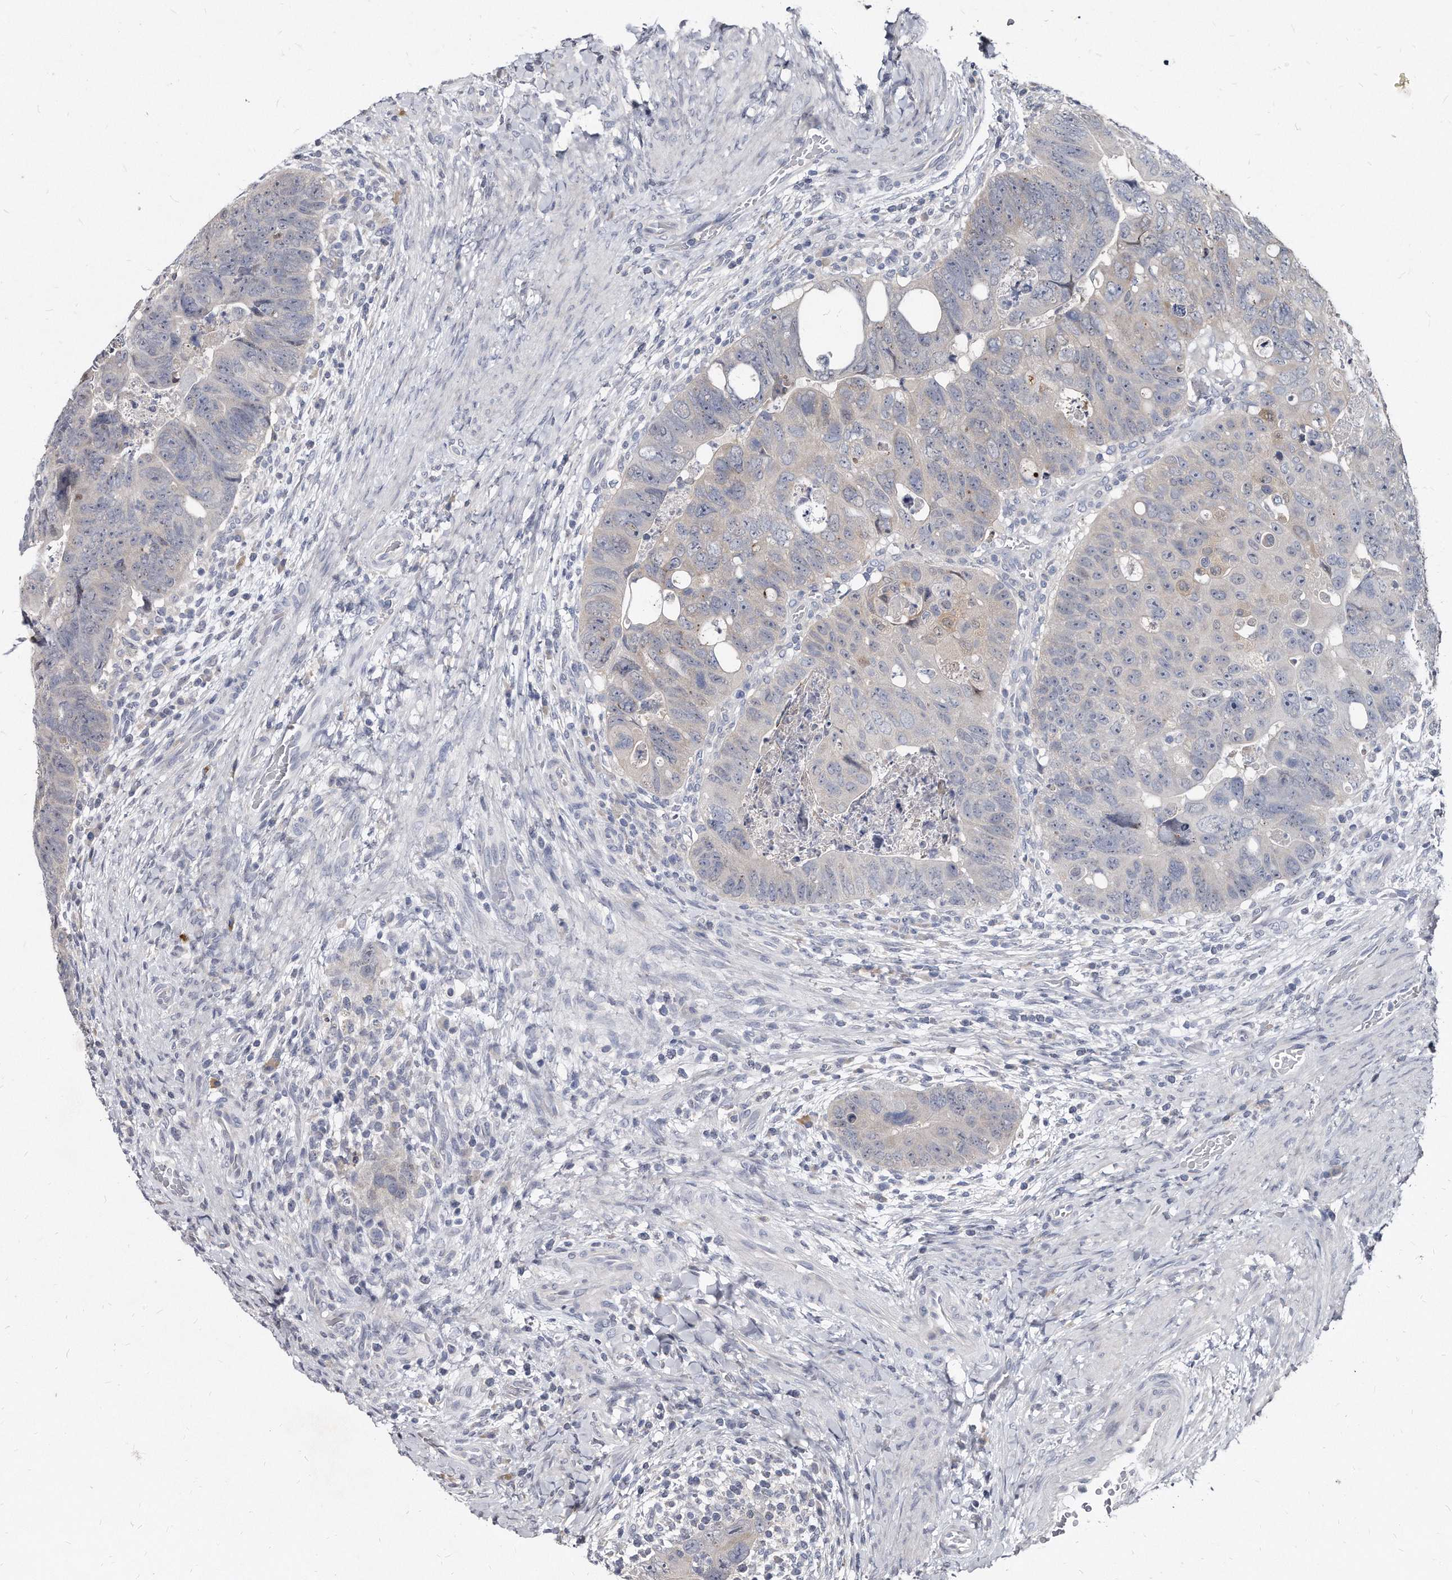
{"staining": {"intensity": "negative", "quantity": "none", "location": "none"}, "tissue": "colorectal cancer", "cell_type": "Tumor cells", "image_type": "cancer", "snomed": [{"axis": "morphology", "description": "Adenocarcinoma, NOS"}, {"axis": "topography", "description": "Rectum"}], "caption": "Tumor cells are negative for brown protein staining in colorectal adenocarcinoma. The staining is performed using DAB brown chromogen with nuclei counter-stained in using hematoxylin.", "gene": "KLHDC3", "patient": {"sex": "male", "age": 59}}